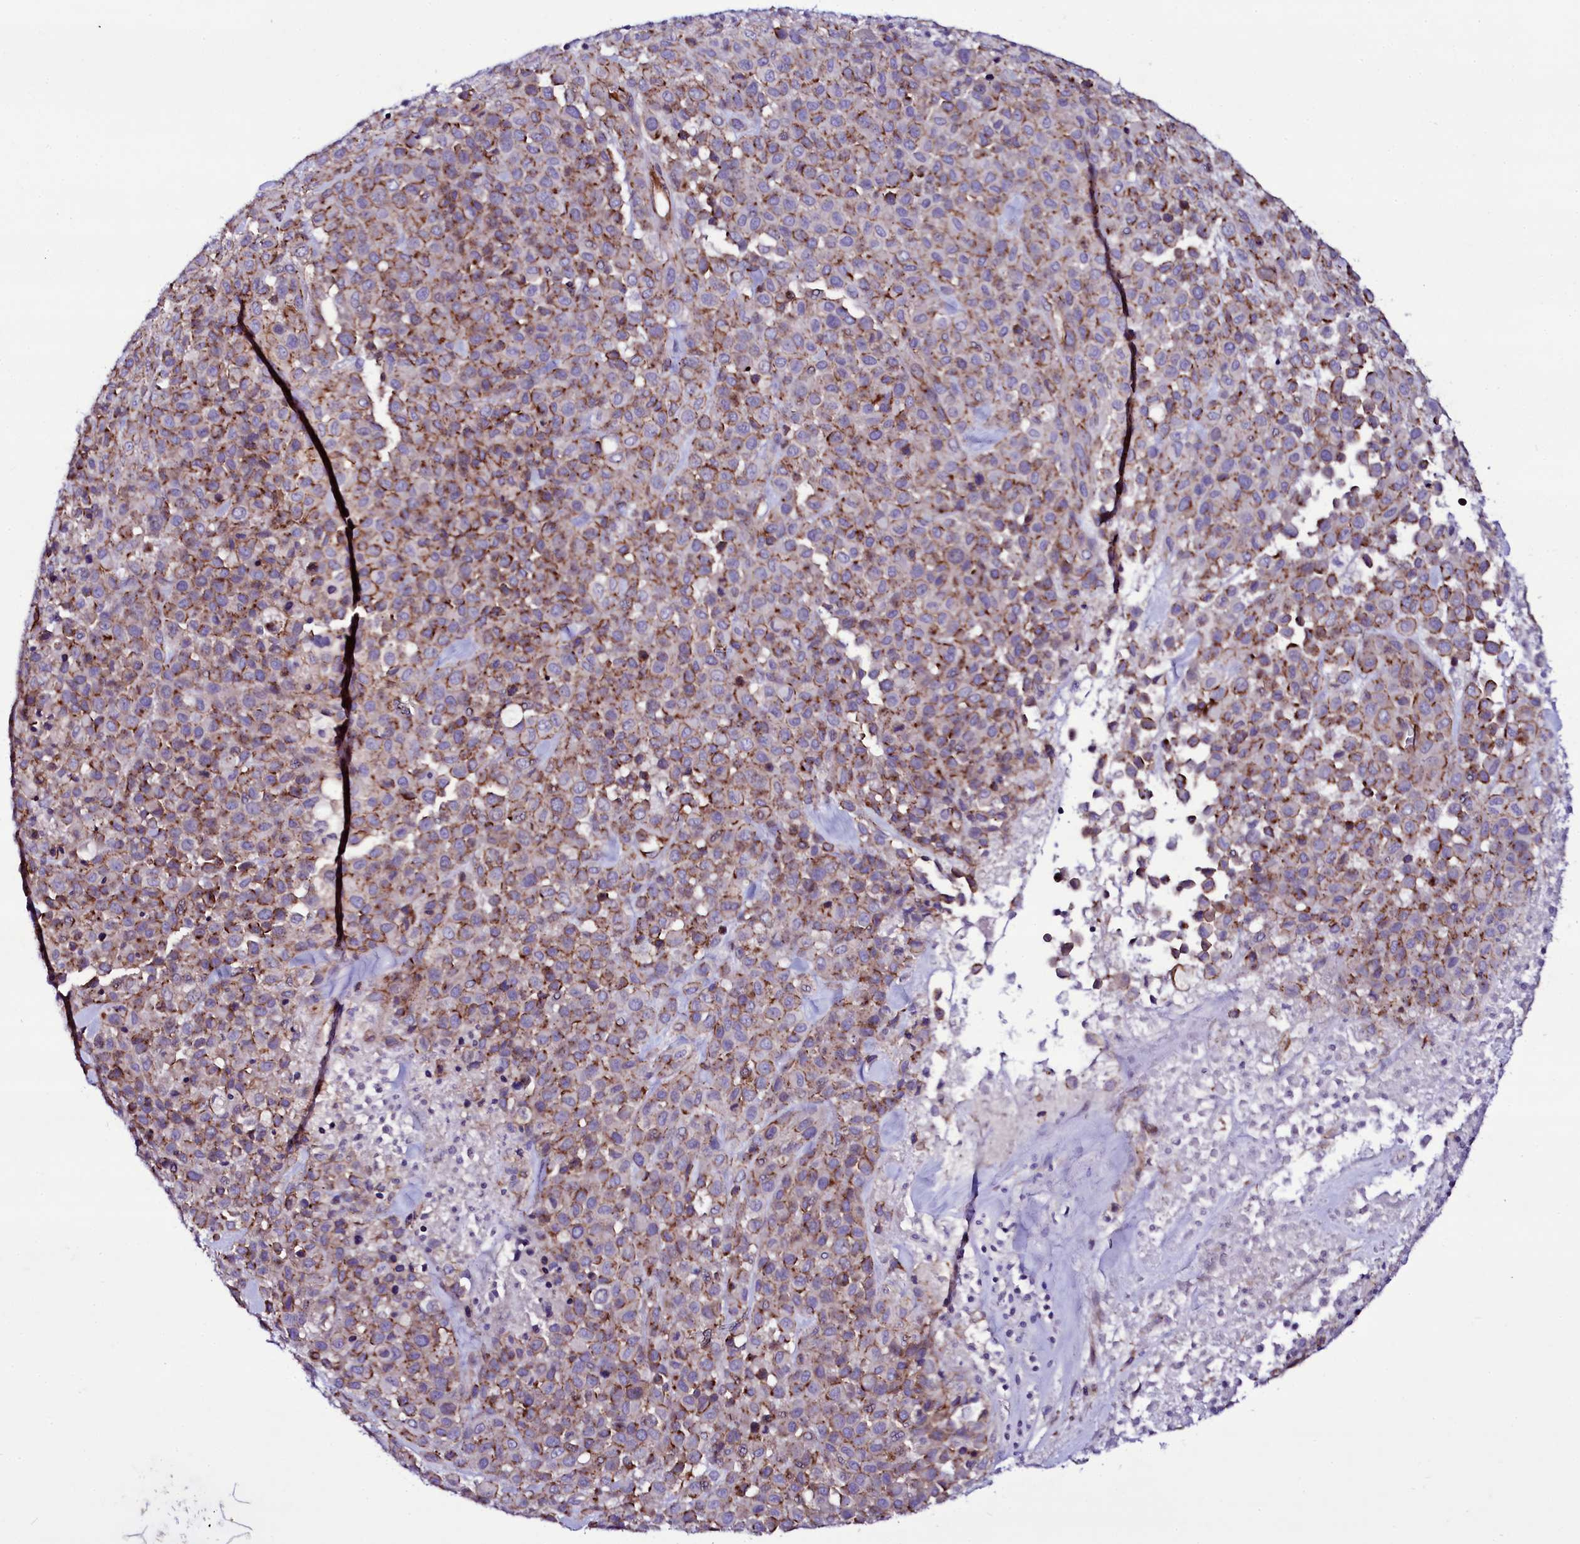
{"staining": {"intensity": "moderate", "quantity": "25%-75%", "location": "cytoplasmic/membranous"}, "tissue": "melanoma", "cell_type": "Tumor cells", "image_type": "cancer", "snomed": [{"axis": "morphology", "description": "Malignant melanoma, Metastatic site"}, {"axis": "topography", "description": "Skin"}], "caption": "Immunohistochemical staining of human melanoma reveals moderate cytoplasmic/membranous protein expression in approximately 25%-75% of tumor cells. Using DAB (3,3'-diaminobenzidine) (brown) and hematoxylin (blue) stains, captured at high magnification using brightfield microscopy.", "gene": "MEX3C", "patient": {"sex": "female", "age": 81}}